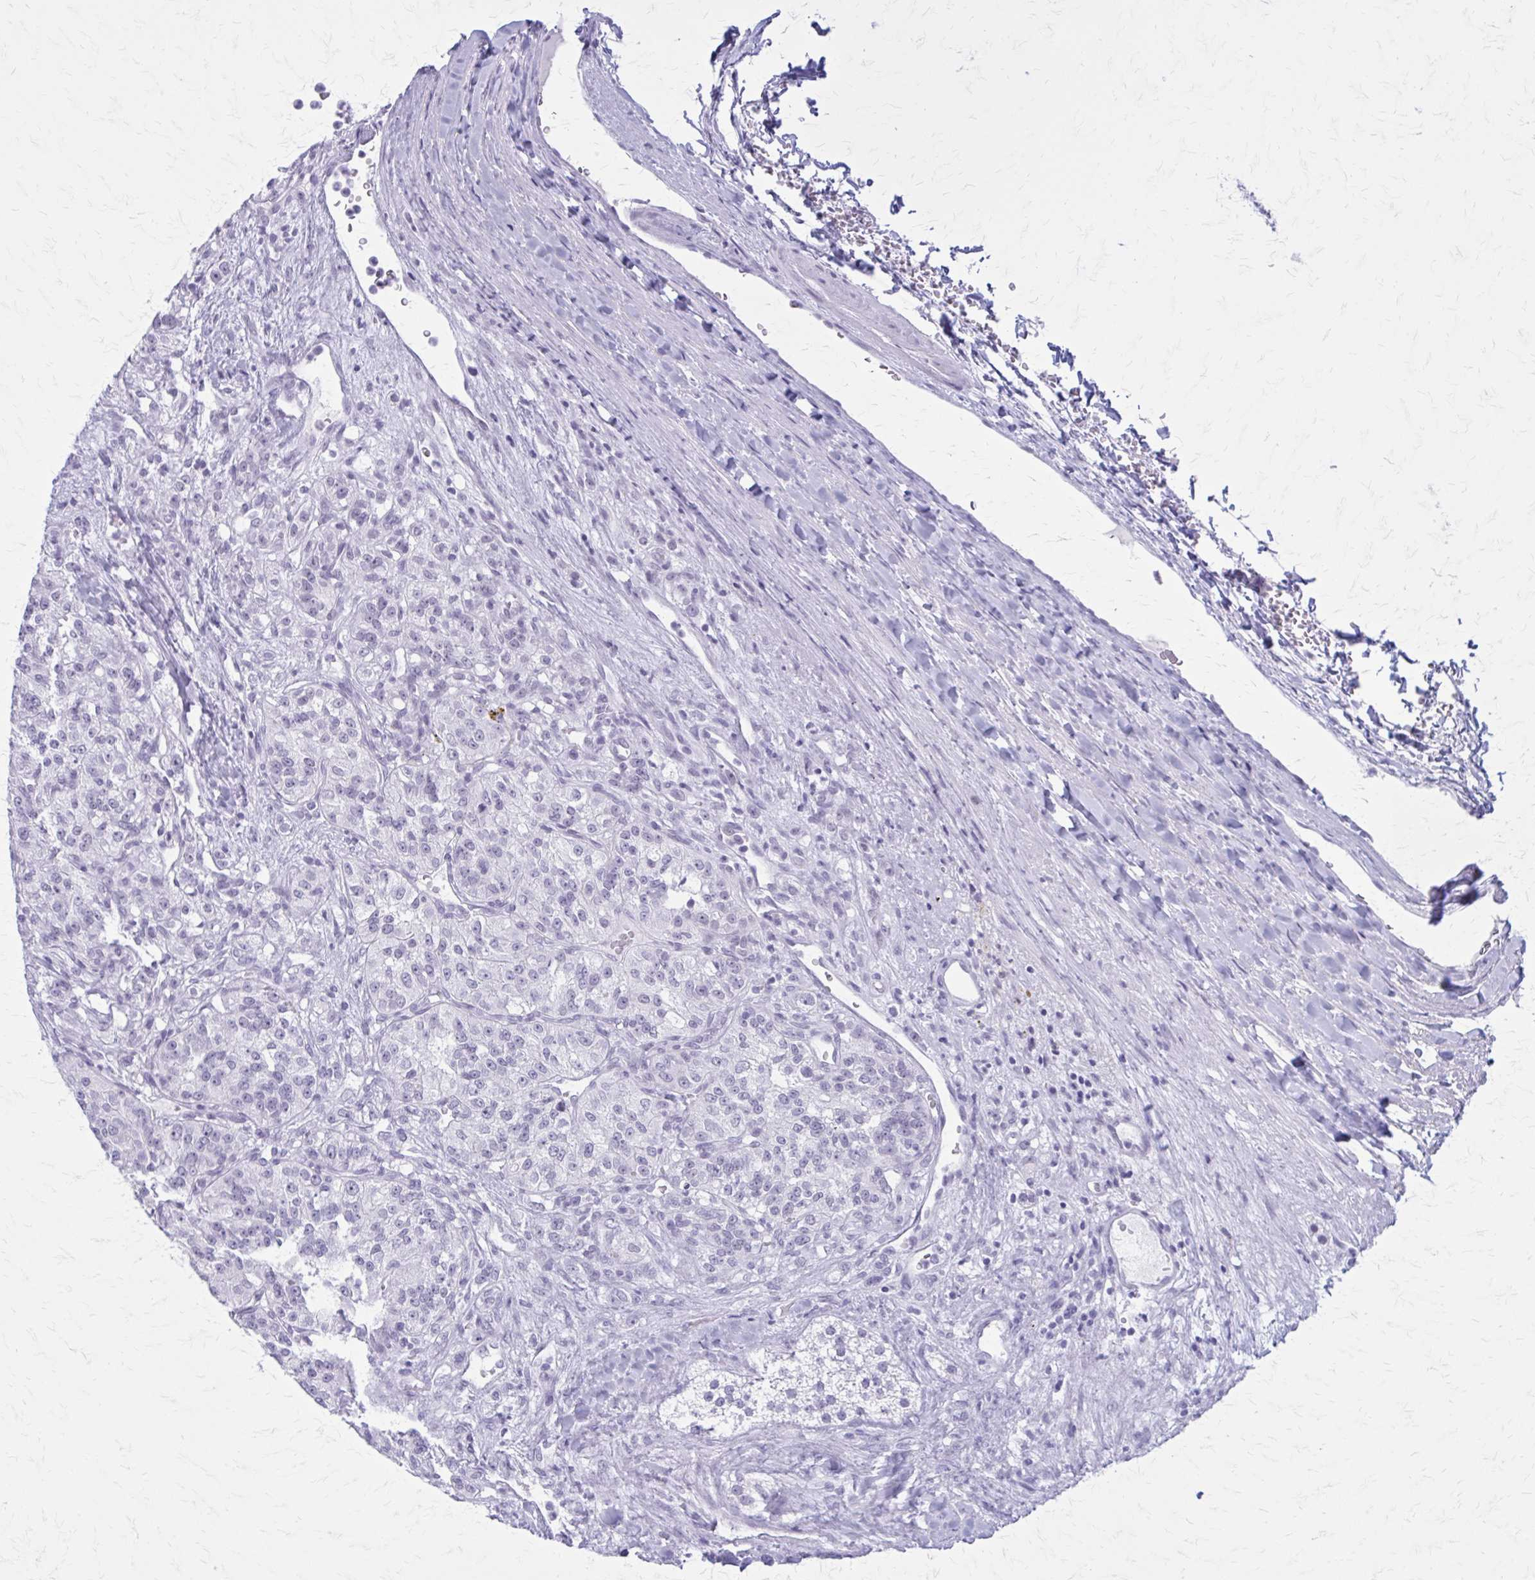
{"staining": {"intensity": "negative", "quantity": "none", "location": "none"}, "tissue": "renal cancer", "cell_type": "Tumor cells", "image_type": "cancer", "snomed": [{"axis": "morphology", "description": "Adenocarcinoma, NOS"}, {"axis": "topography", "description": "Kidney"}], "caption": "Immunohistochemistry (IHC) histopathology image of human renal cancer (adenocarcinoma) stained for a protein (brown), which exhibits no staining in tumor cells. (DAB IHC visualized using brightfield microscopy, high magnification).", "gene": "GAD1", "patient": {"sex": "female", "age": 63}}